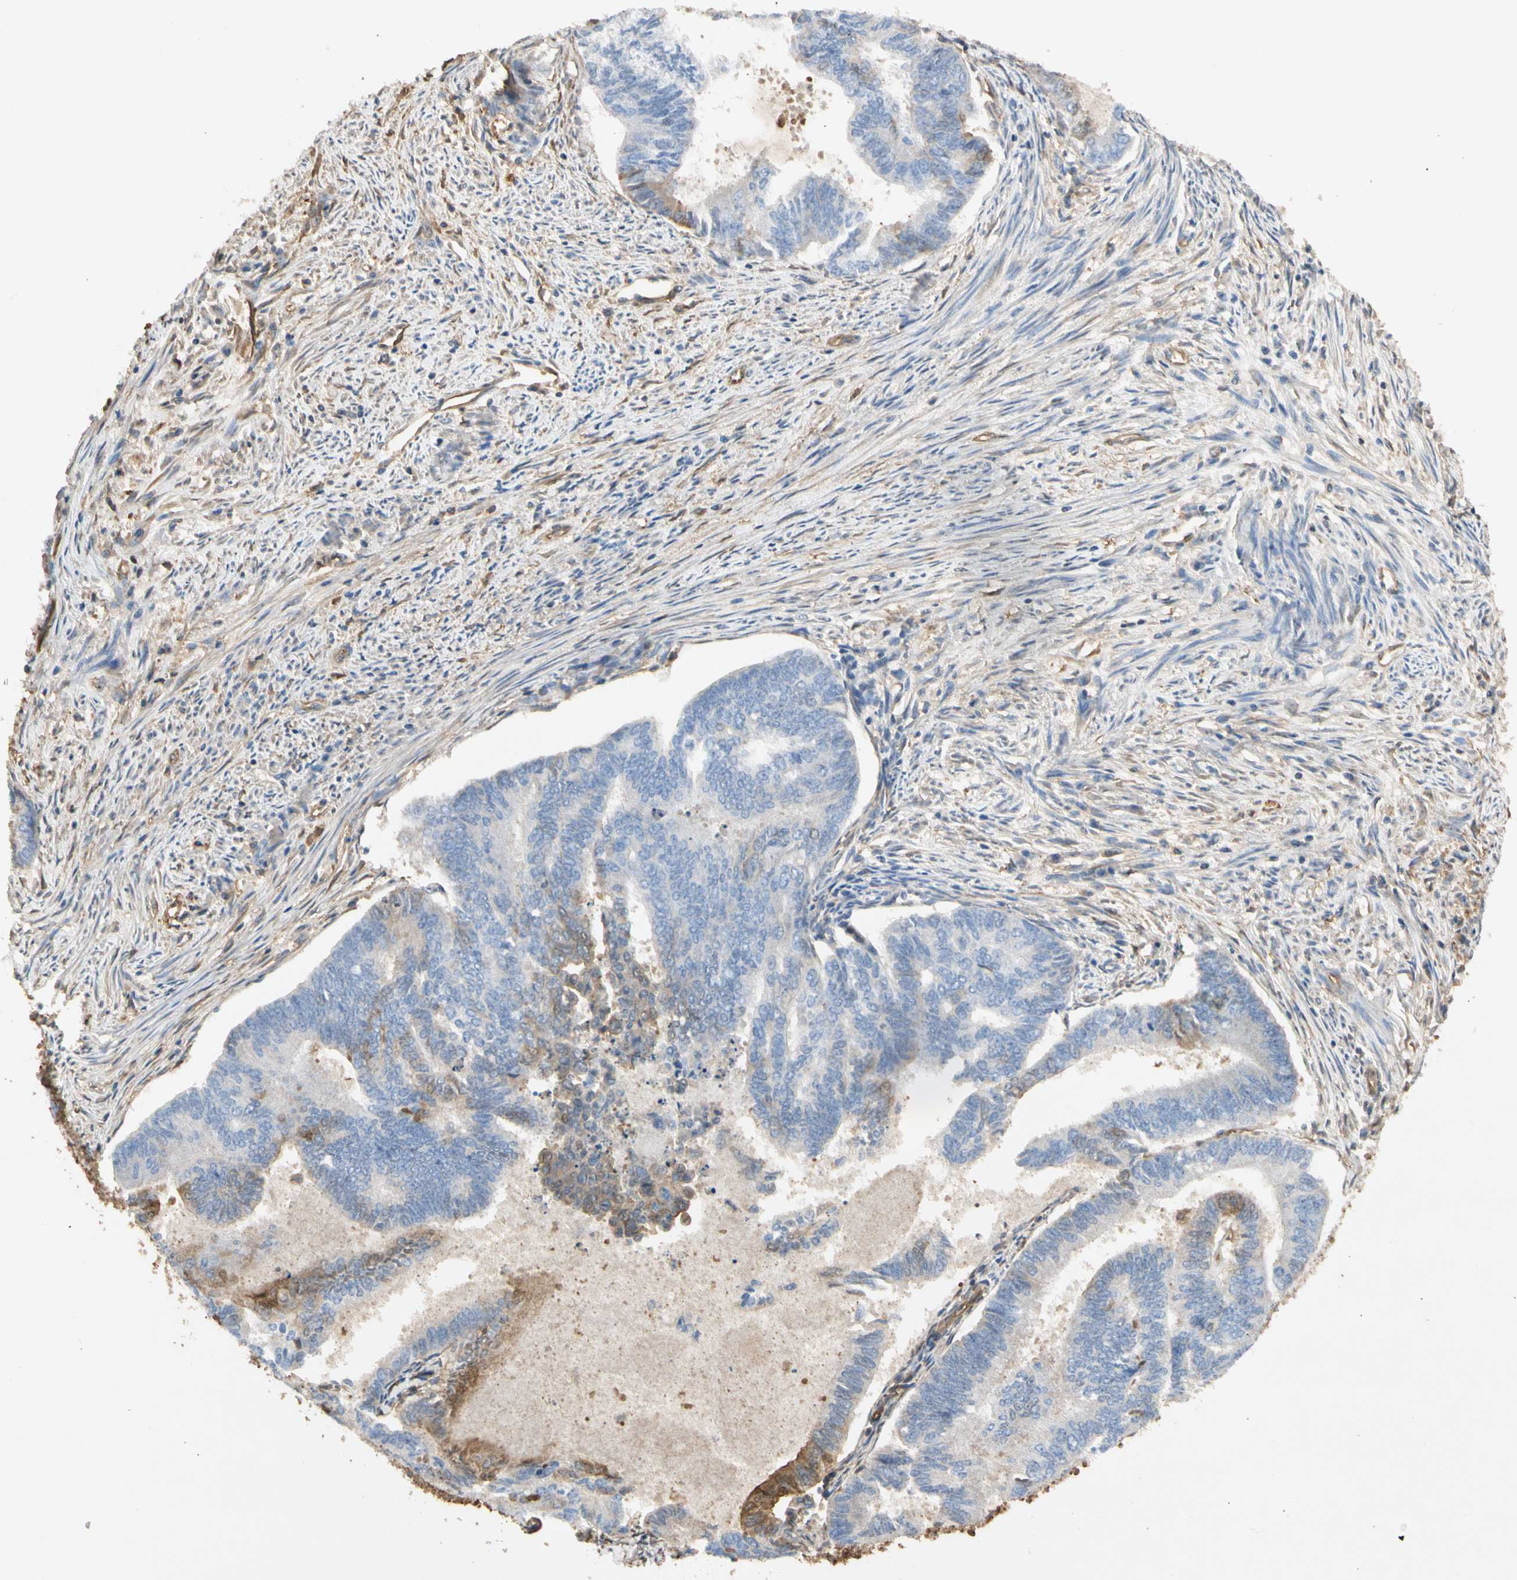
{"staining": {"intensity": "moderate", "quantity": "<25%", "location": "cytoplasmic/membranous,nuclear"}, "tissue": "endometrial cancer", "cell_type": "Tumor cells", "image_type": "cancer", "snomed": [{"axis": "morphology", "description": "Adenocarcinoma, NOS"}, {"axis": "topography", "description": "Endometrium"}], "caption": "Tumor cells exhibit low levels of moderate cytoplasmic/membranous and nuclear expression in approximately <25% of cells in endometrial adenocarcinoma.", "gene": "S100A6", "patient": {"sex": "female", "age": 86}}